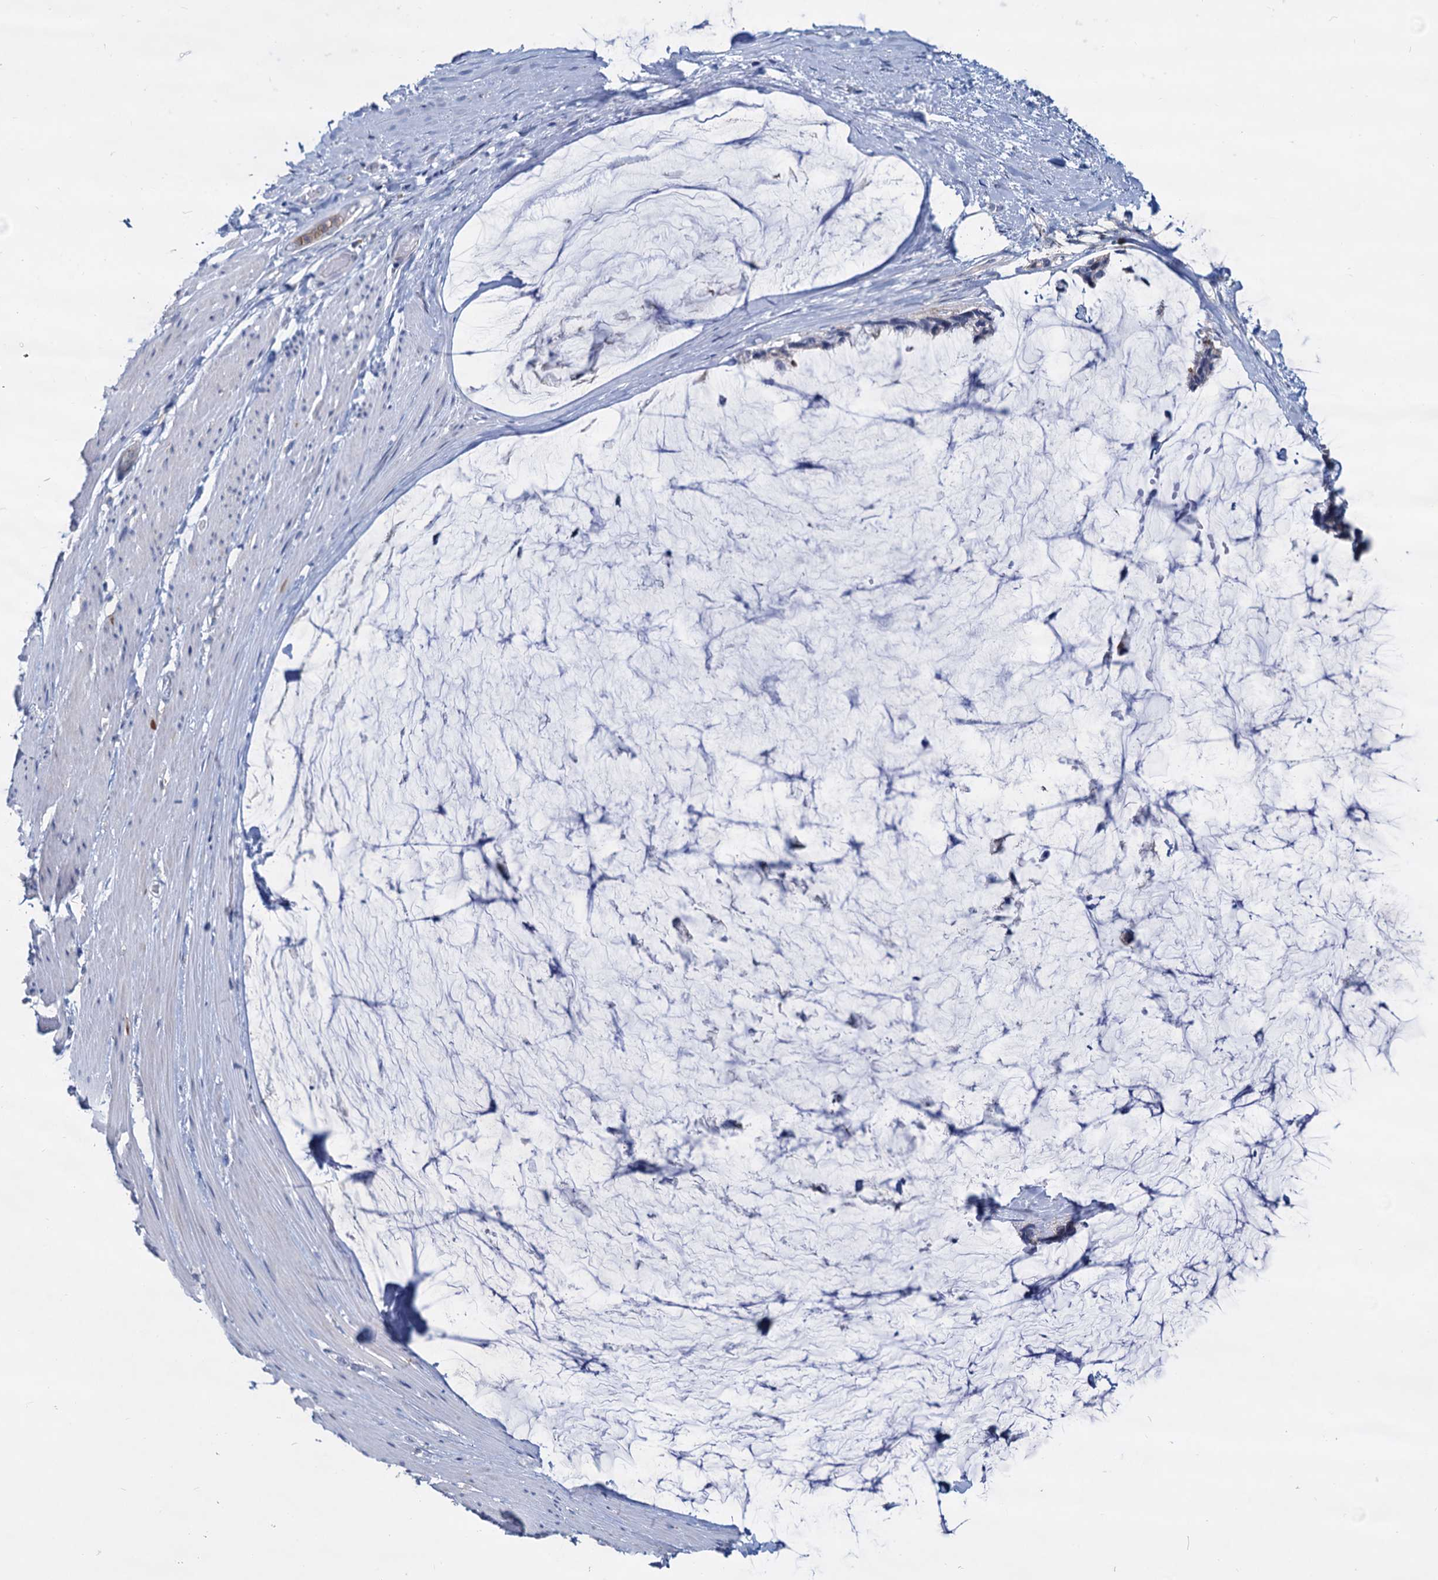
{"staining": {"intensity": "negative", "quantity": "none", "location": "none"}, "tissue": "ovarian cancer", "cell_type": "Tumor cells", "image_type": "cancer", "snomed": [{"axis": "morphology", "description": "Cystadenocarcinoma, mucinous, NOS"}, {"axis": "topography", "description": "Ovary"}], "caption": "Tumor cells show no significant positivity in ovarian cancer.", "gene": "LRCH4", "patient": {"sex": "female", "age": 39}}